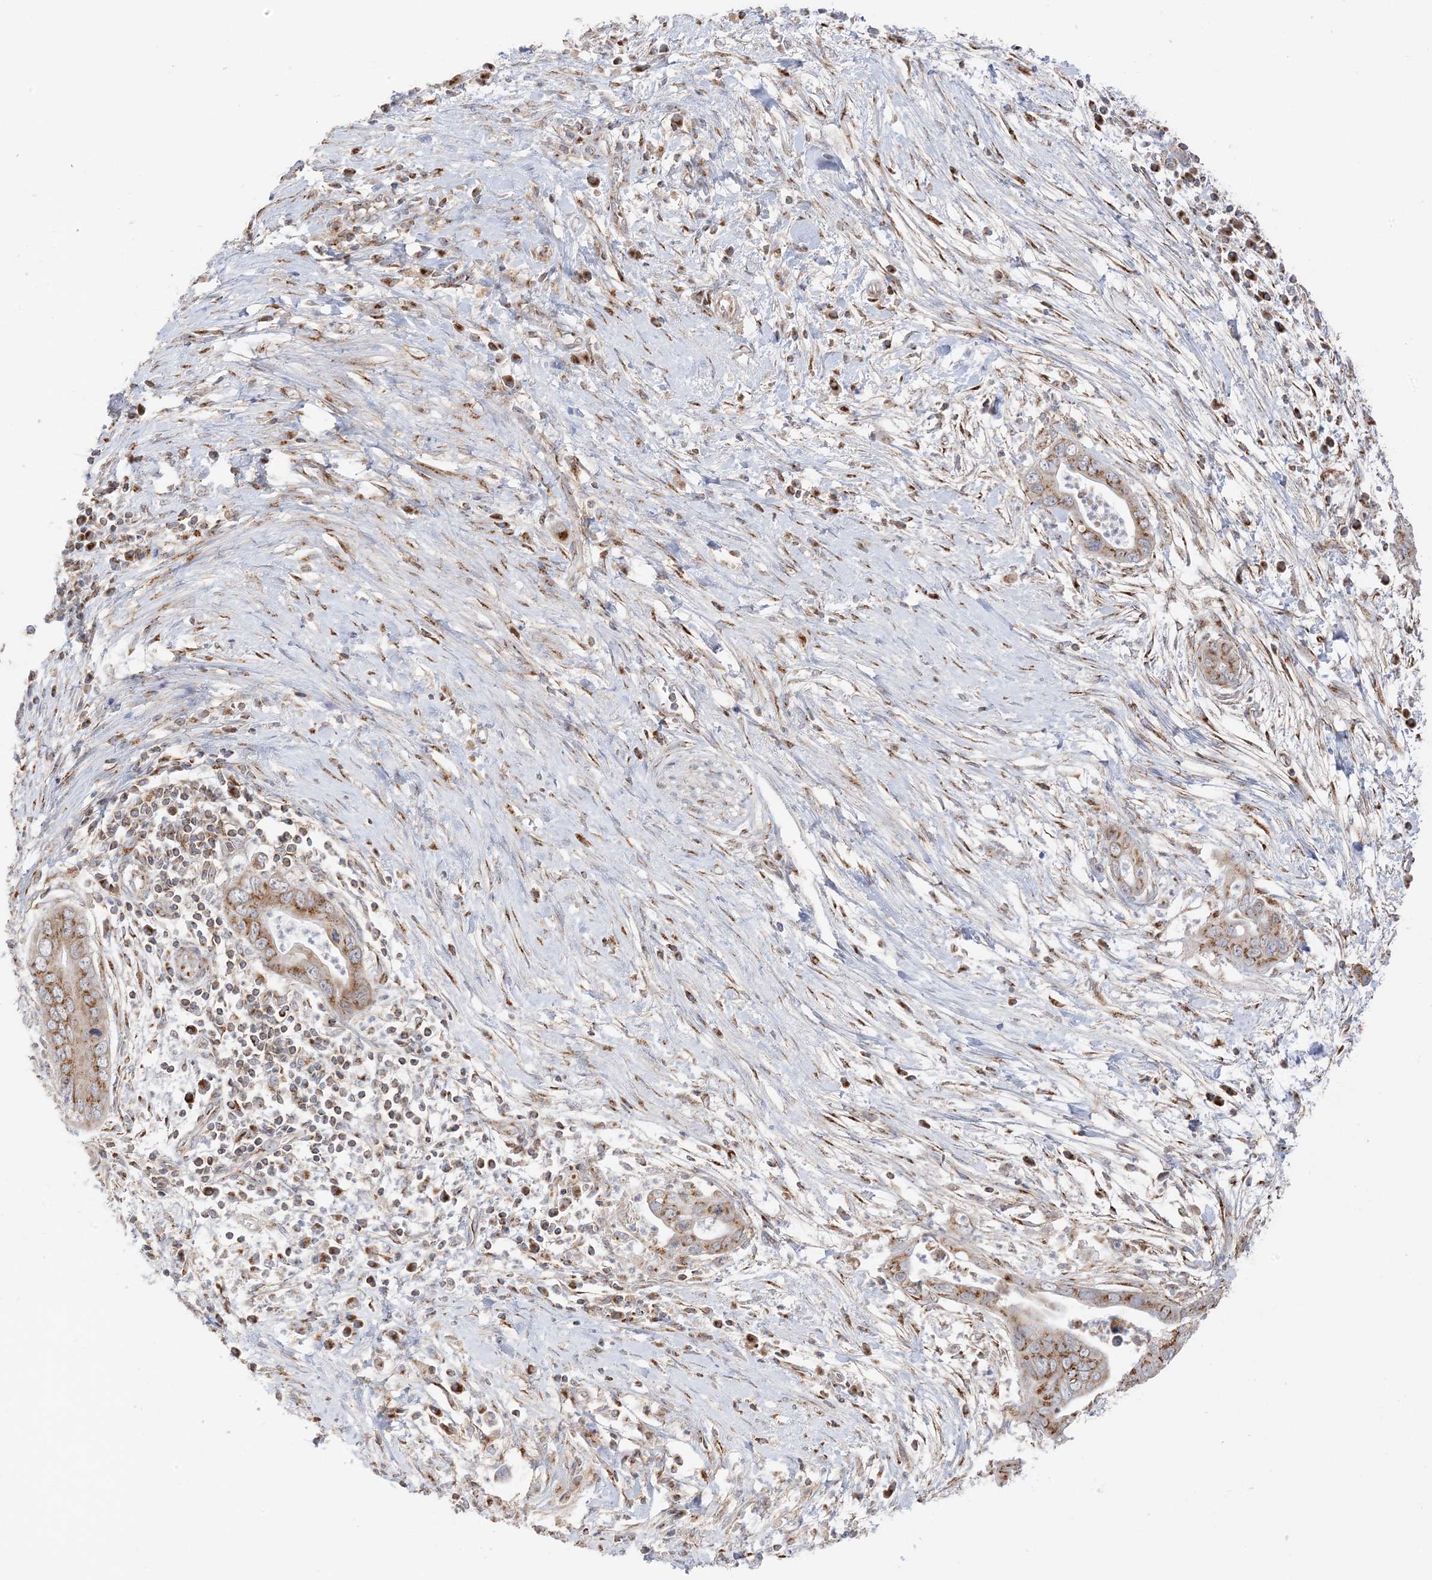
{"staining": {"intensity": "moderate", "quantity": ">75%", "location": "cytoplasmic/membranous"}, "tissue": "pancreatic cancer", "cell_type": "Tumor cells", "image_type": "cancer", "snomed": [{"axis": "morphology", "description": "Adenocarcinoma, NOS"}, {"axis": "topography", "description": "Pancreas"}], "caption": "Immunohistochemical staining of human adenocarcinoma (pancreatic) exhibits medium levels of moderate cytoplasmic/membranous positivity in approximately >75% of tumor cells.", "gene": "SLC25A12", "patient": {"sex": "male", "age": 75}}